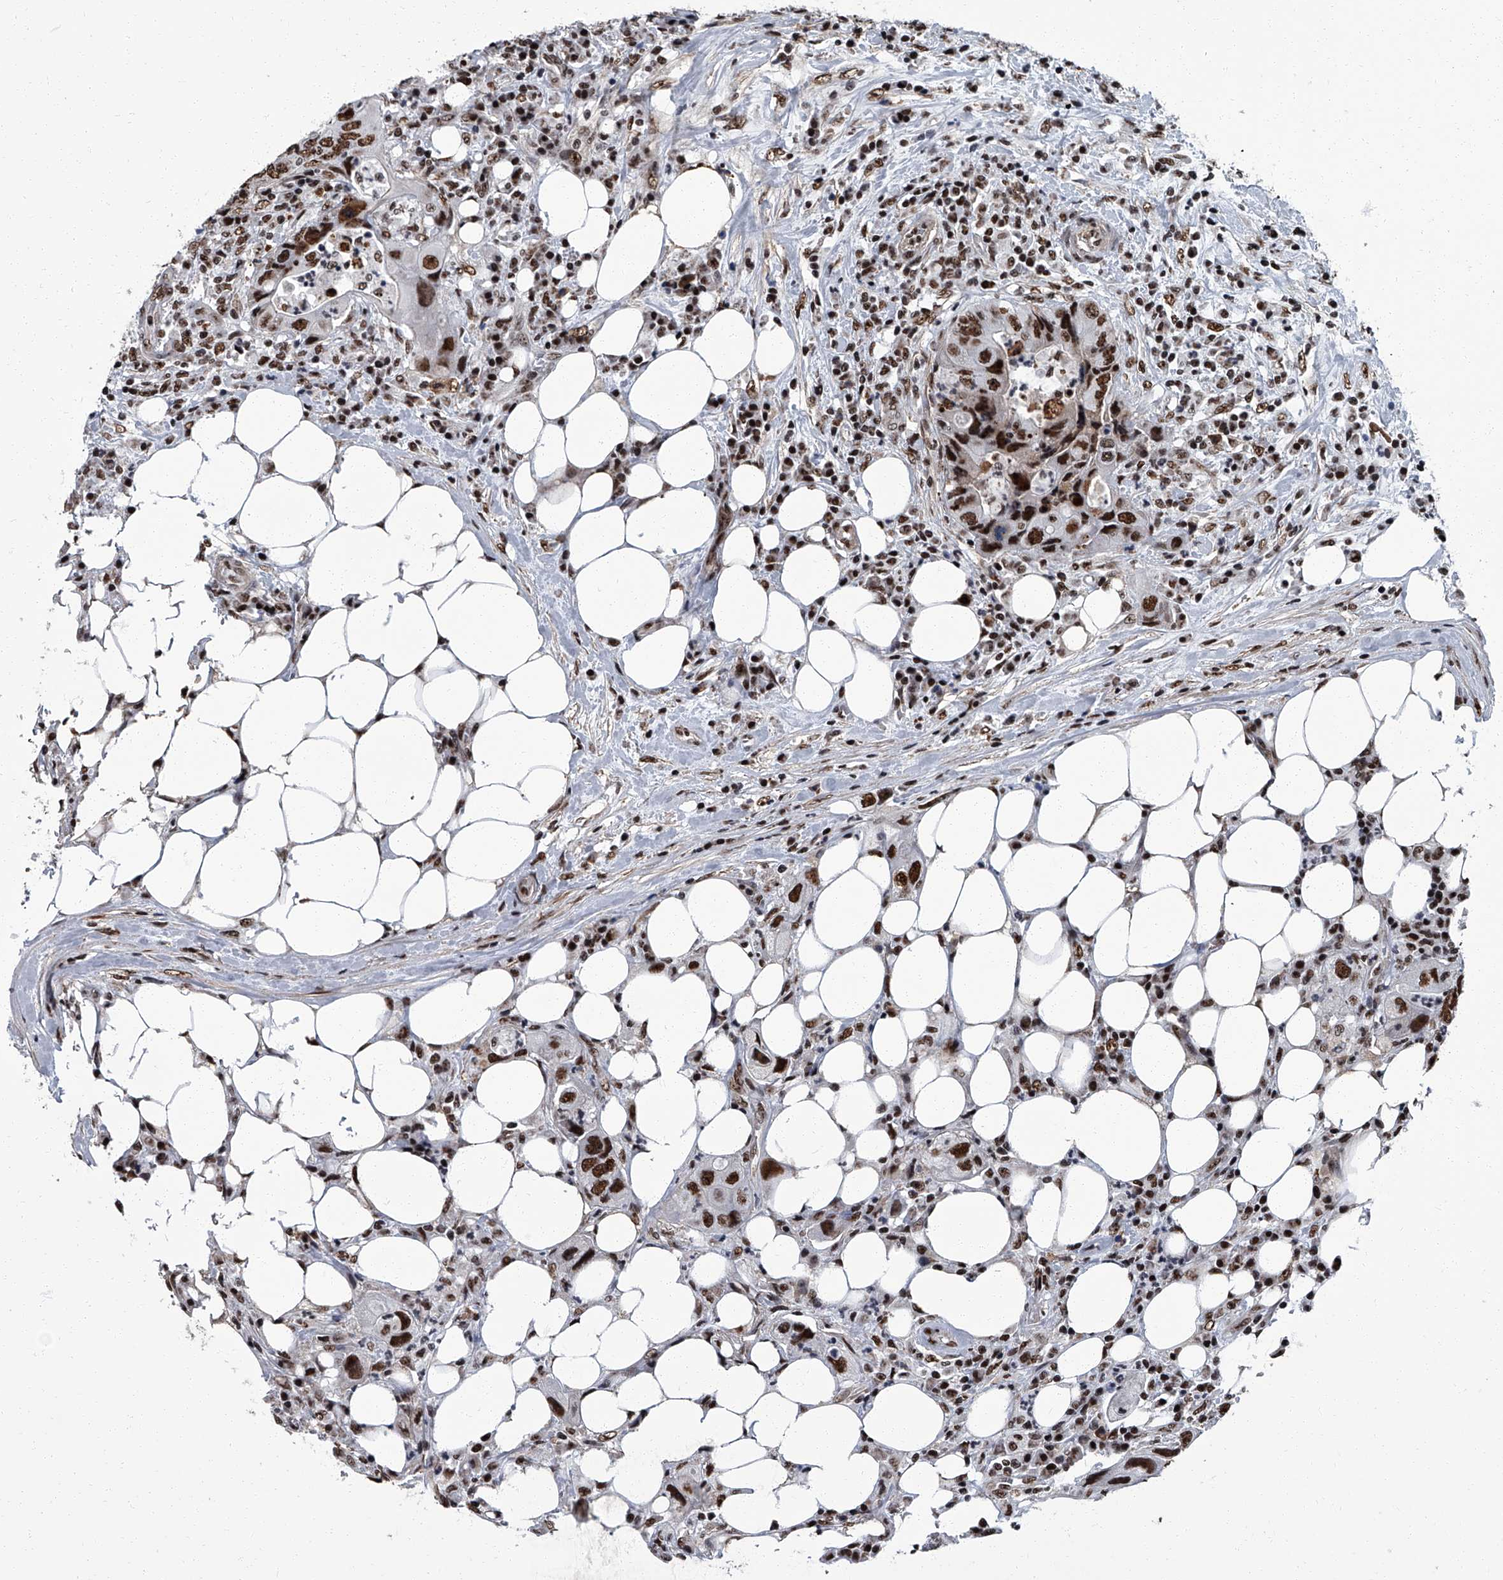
{"staining": {"intensity": "strong", "quantity": ">75%", "location": "nuclear"}, "tissue": "colorectal cancer", "cell_type": "Tumor cells", "image_type": "cancer", "snomed": [{"axis": "morphology", "description": "Adenocarcinoma, NOS"}, {"axis": "topography", "description": "Colon"}], "caption": "Immunohistochemical staining of colorectal adenocarcinoma demonstrates high levels of strong nuclear protein positivity in about >75% of tumor cells.", "gene": "ZNF518B", "patient": {"sex": "male", "age": 71}}